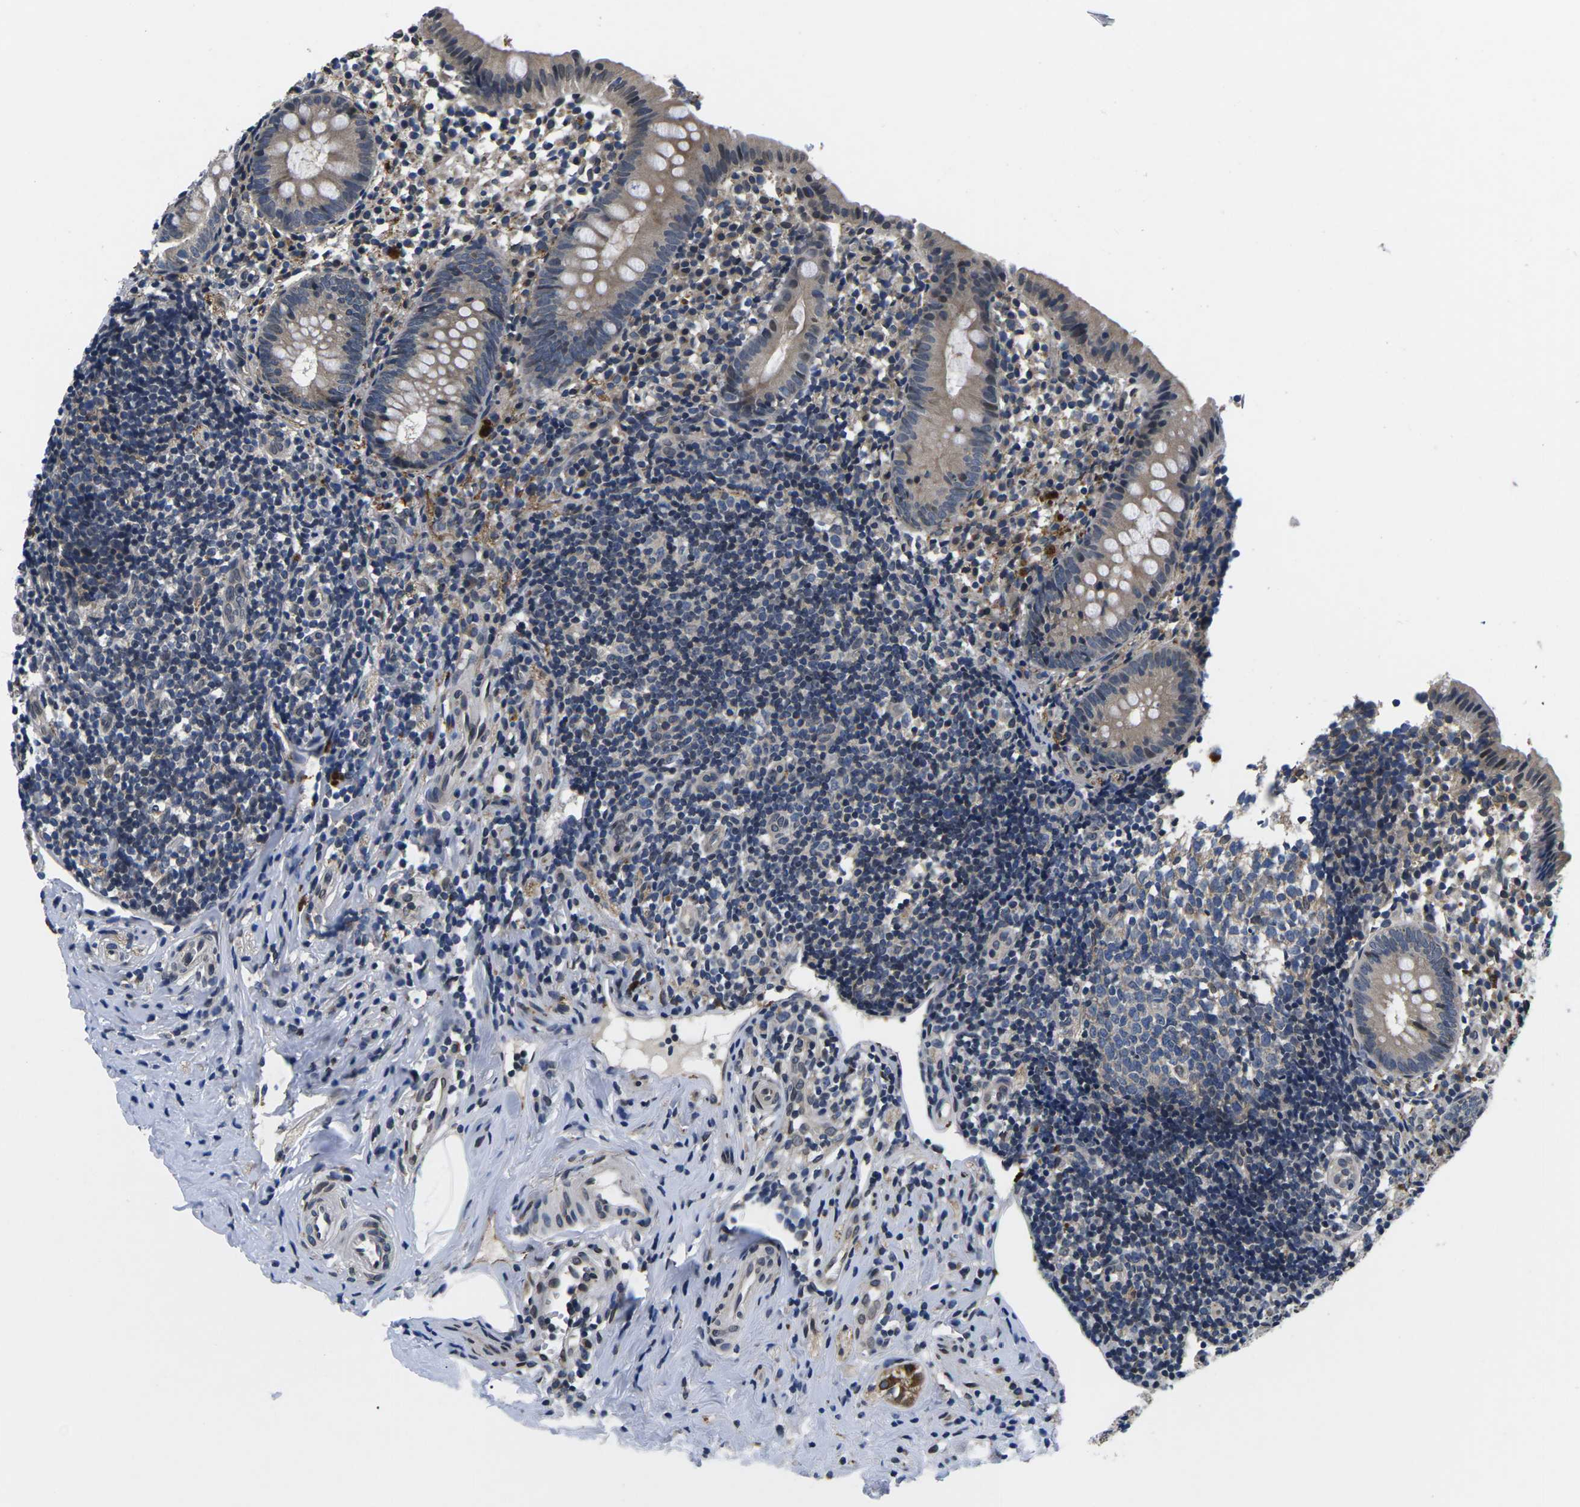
{"staining": {"intensity": "weak", "quantity": ">75%", "location": "cytoplasmic/membranous,nuclear"}, "tissue": "appendix", "cell_type": "Glandular cells", "image_type": "normal", "snomed": [{"axis": "morphology", "description": "Normal tissue, NOS"}, {"axis": "topography", "description": "Appendix"}], "caption": "This micrograph reveals immunohistochemistry staining of normal human appendix, with low weak cytoplasmic/membranous,nuclear positivity in about >75% of glandular cells.", "gene": "SNX10", "patient": {"sex": "female", "age": 20}}